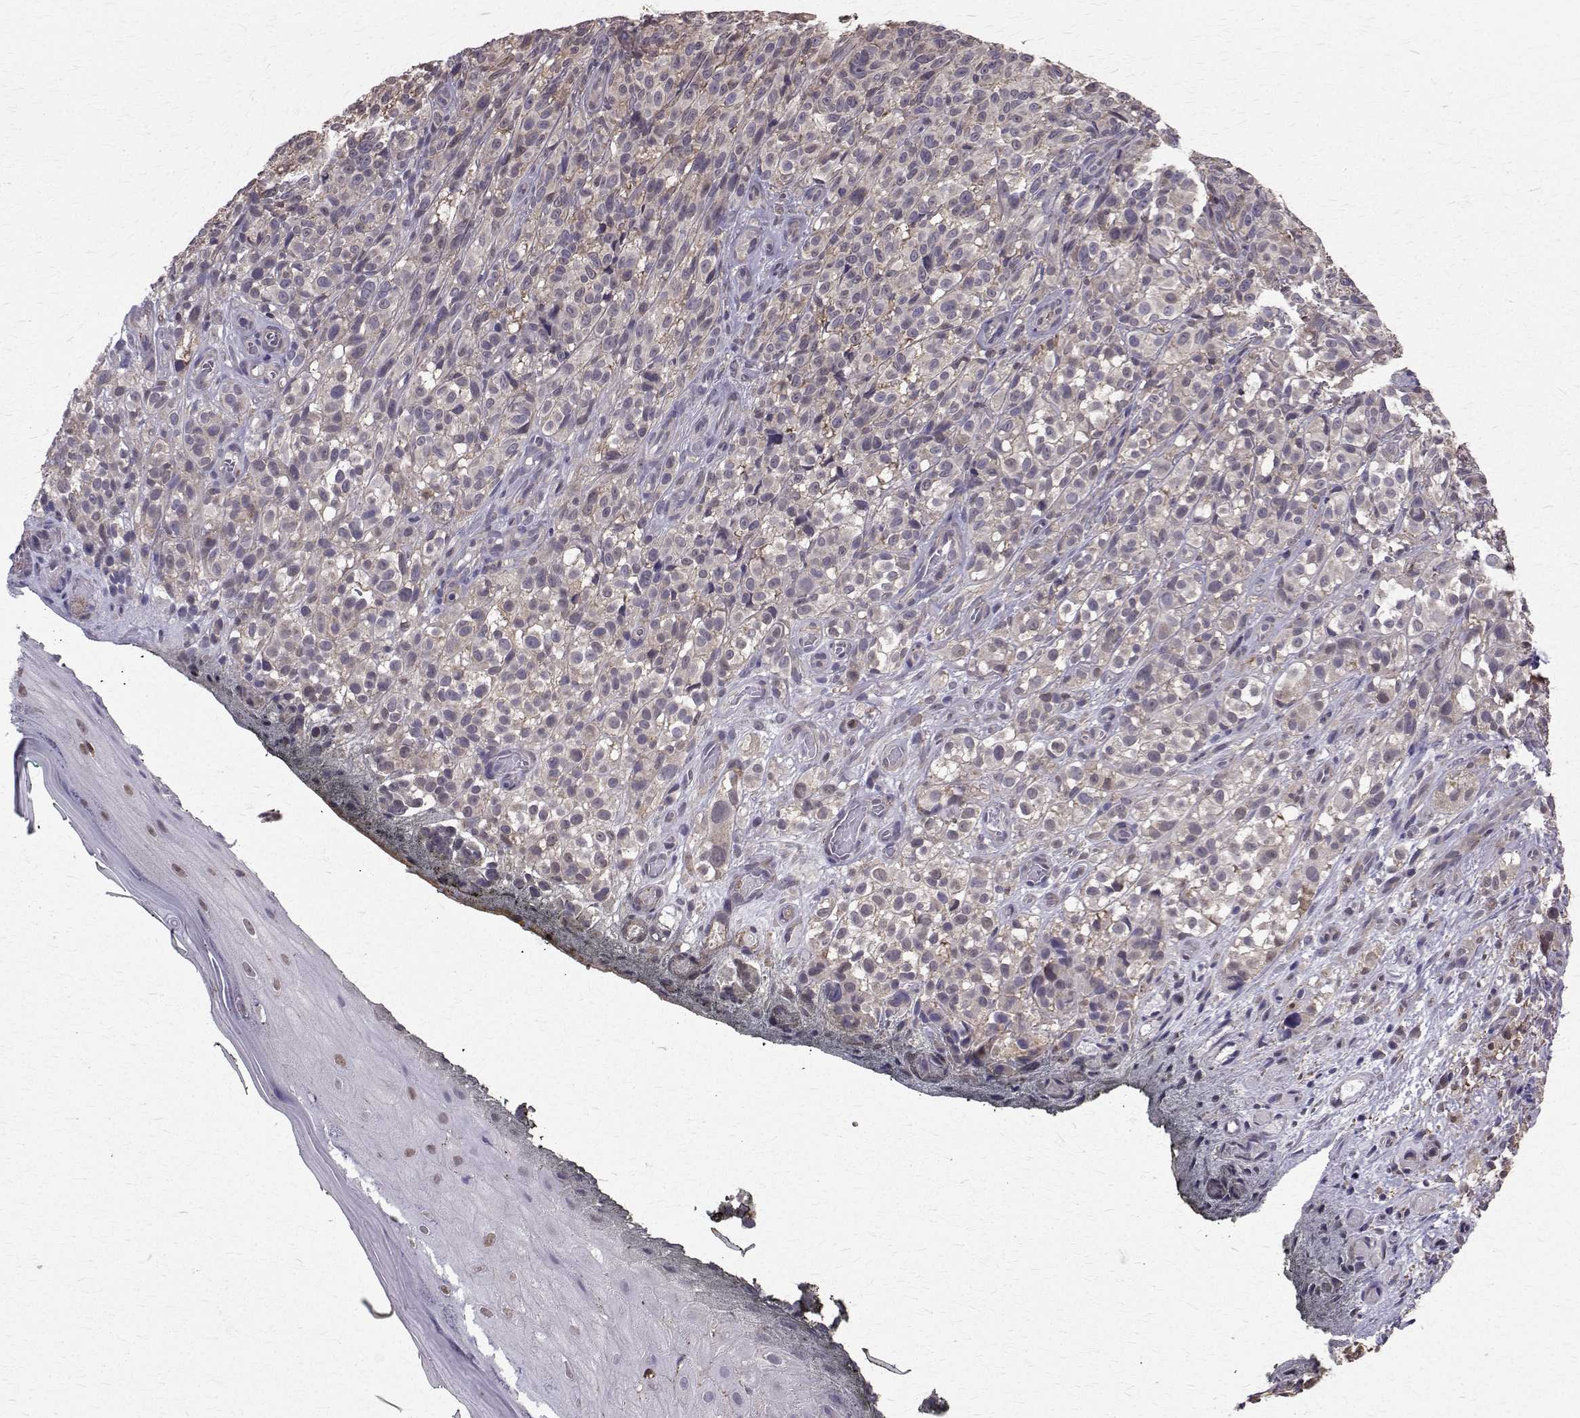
{"staining": {"intensity": "negative", "quantity": "none", "location": "none"}, "tissue": "melanoma", "cell_type": "Tumor cells", "image_type": "cancer", "snomed": [{"axis": "morphology", "description": "Malignant melanoma, NOS"}, {"axis": "topography", "description": "Skin"}], "caption": "Tumor cells show no significant positivity in melanoma.", "gene": "CCDC89", "patient": {"sex": "female", "age": 85}}